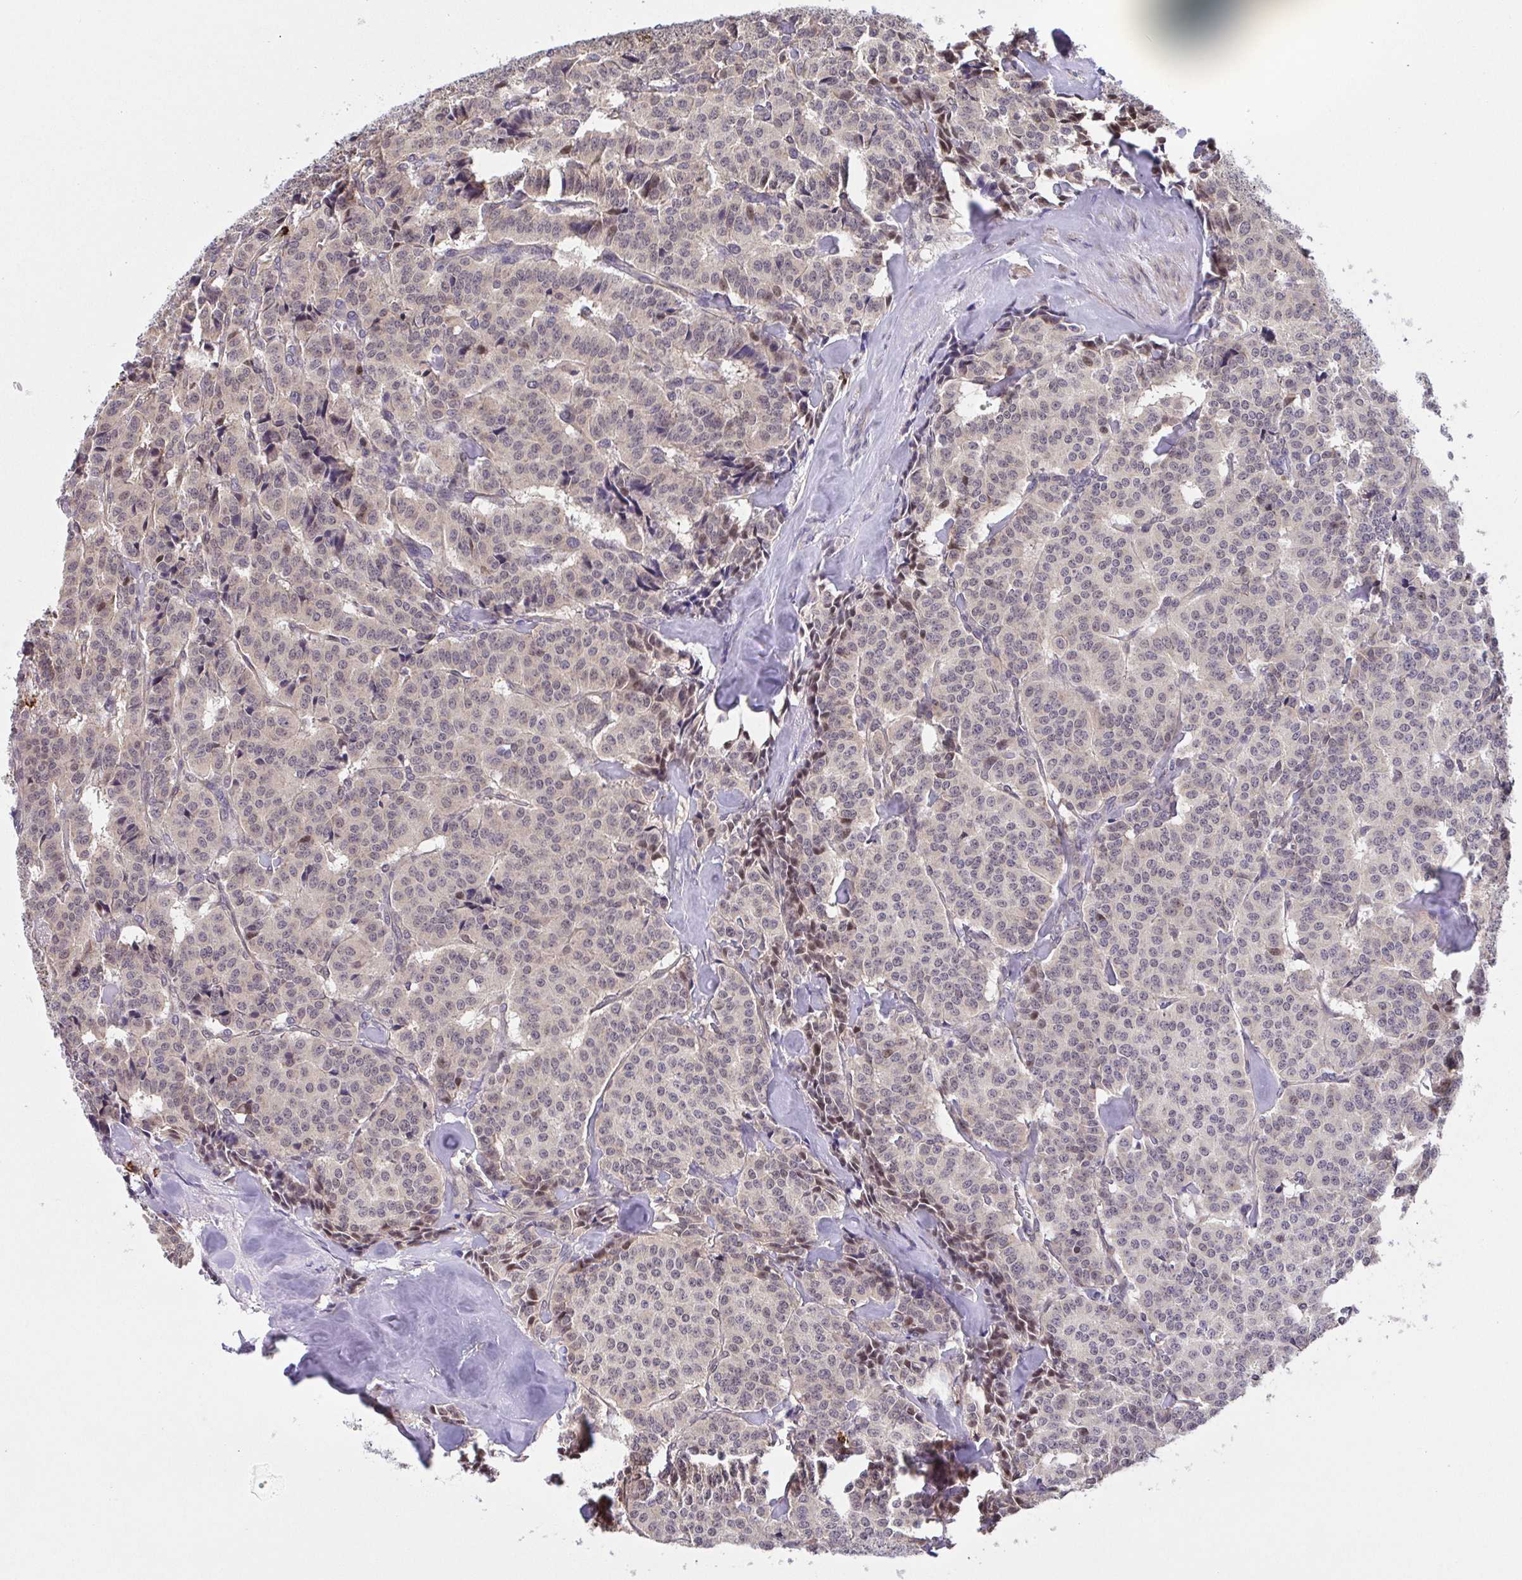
{"staining": {"intensity": "weak", "quantity": "<25%", "location": "nuclear"}, "tissue": "carcinoid", "cell_type": "Tumor cells", "image_type": "cancer", "snomed": [{"axis": "morphology", "description": "Normal tissue, NOS"}, {"axis": "morphology", "description": "Carcinoid, malignant, NOS"}, {"axis": "topography", "description": "Lung"}], "caption": "This is an immunohistochemistry image of carcinoid (malignant). There is no expression in tumor cells.", "gene": "PREPL", "patient": {"sex": "female", "age": 46}}